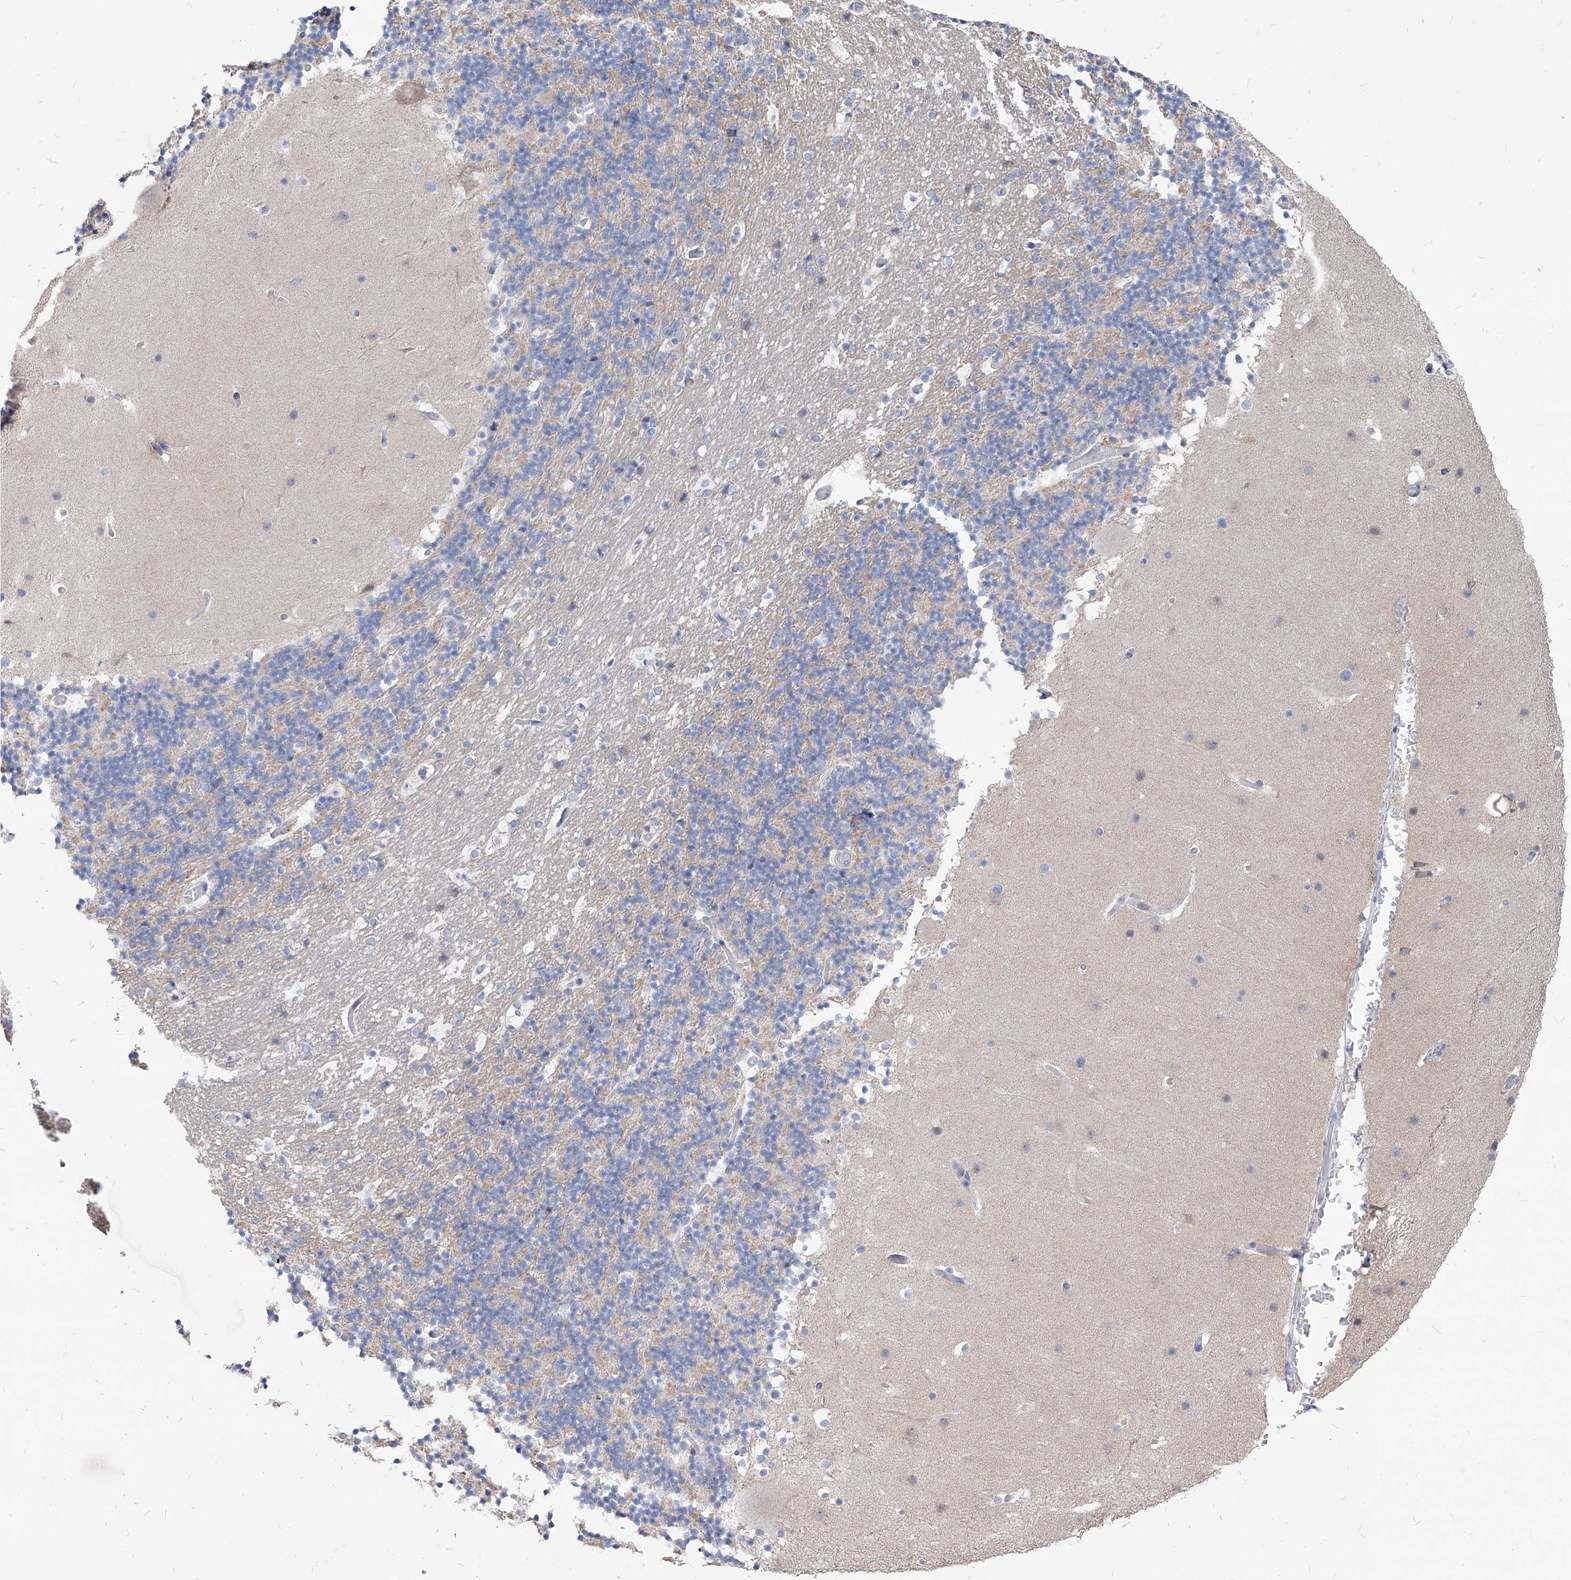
{"staining": {"intensity": "weak", "quantity": "25%-75%", "location": "cytoplasmic/membranous"}, "tissue": "cerebellum", "cell_type": "Cells in granular layer", "image_type": "normal", "snomed": [{"axis": "morphology", "description": "Normal tissue, NOS"}, {"axis": "topography", "description": "Cerebellum"}], "caption": "Cerebellum stained for a protein (brown) displays weak cytoplasmic/membranous positive staining in approximately 25%-75% of cells in granular layer.", "gene": "AGPS", "patient": {"sex": "male", "age": 57}}